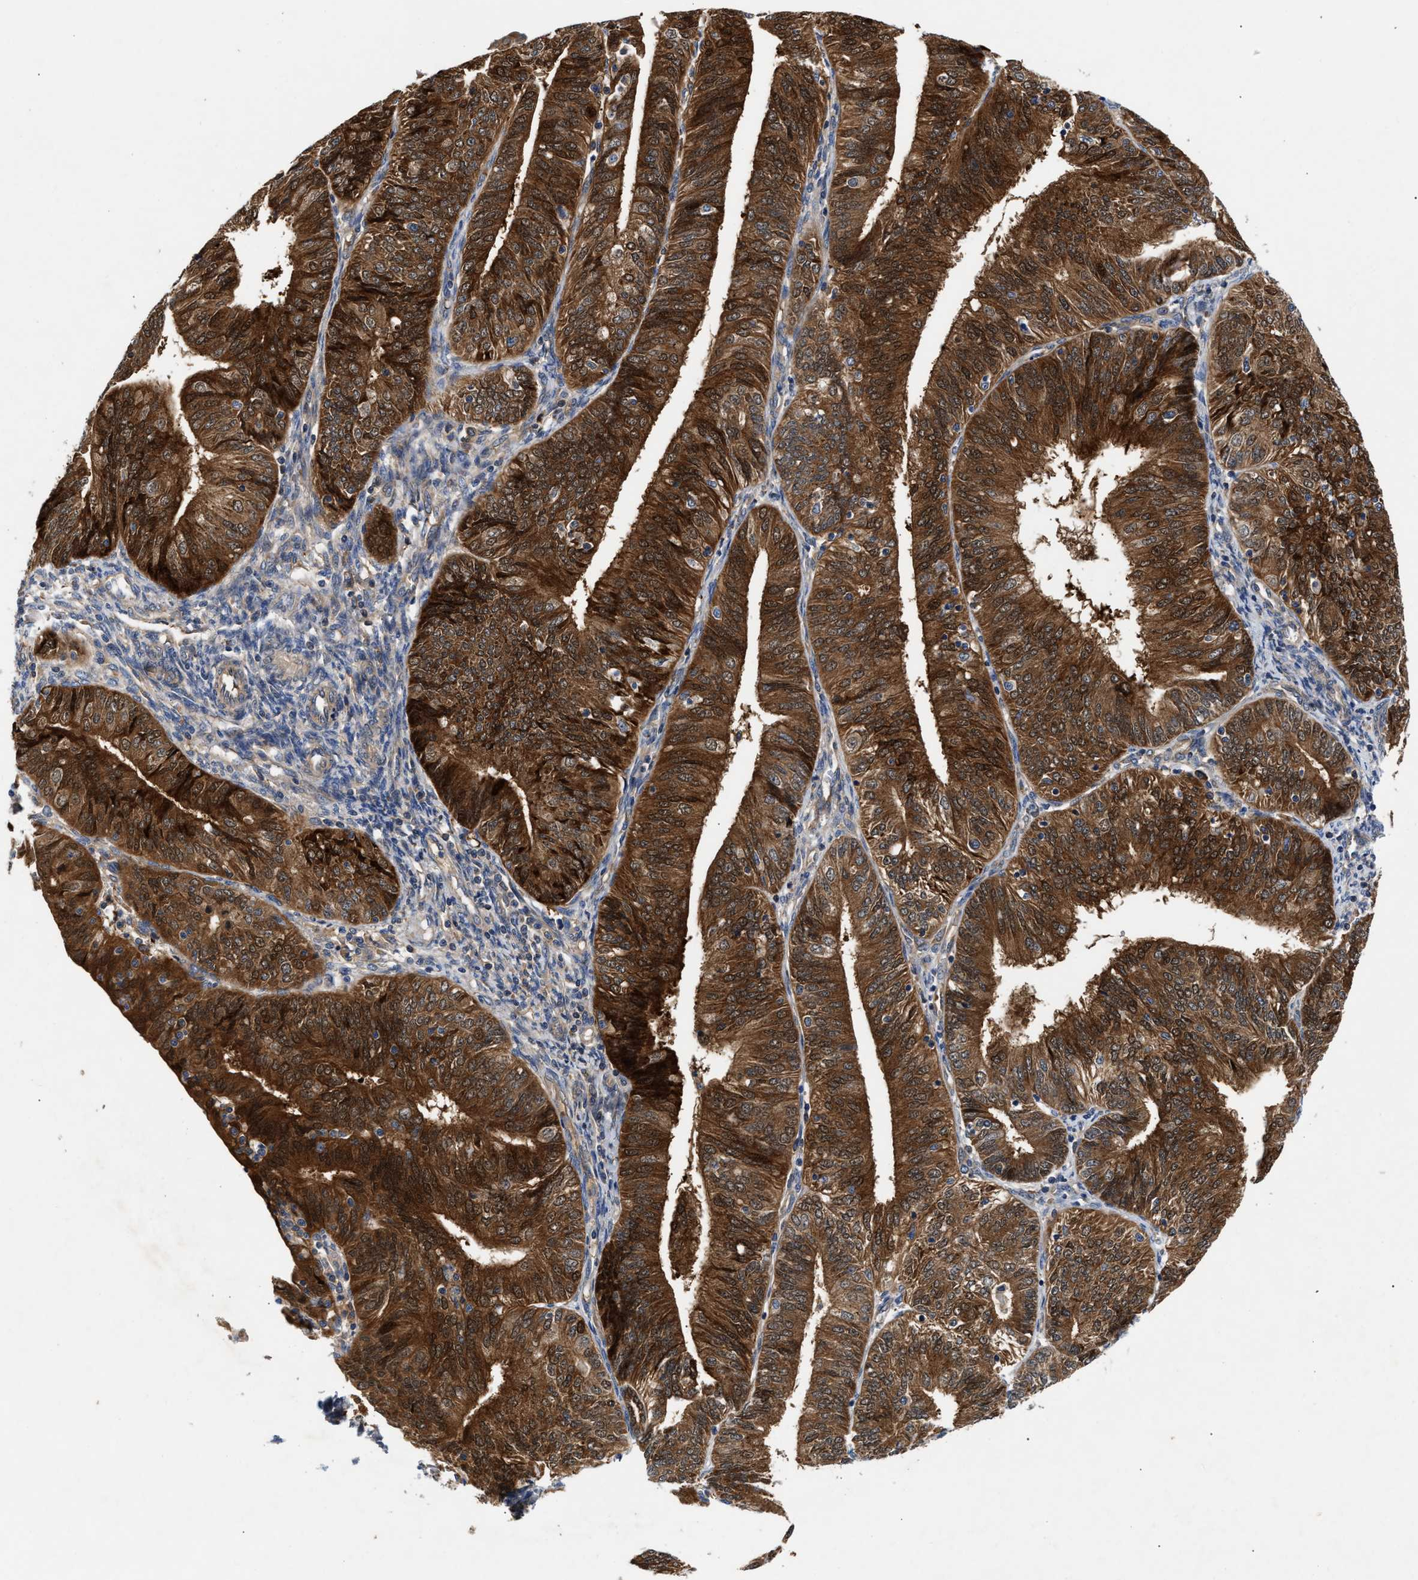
{"staining": {"intensity": "strong", "quantity": ">75%", "location": "cytoplasmic/membranous,nuclear"}, "tissue": "endometrial cancer", "cell_type": "Tumor cells", "image_type": "cancer", "snomed": [{"axis": "morphology", "description": "Adenocarcinoma, NOS"}, {"axis": "topography", "description": "Endometrium"}], "caption": "A high-resolution micrograph shows IHC staining of endometrial adenocarcinoma, which demonstrates strong cytoplasmic/membranous and nuclear positivity in about >75% of tumor cells.", "gene": "CCDC146", "patient": {"sex": "female", "age": 58}}